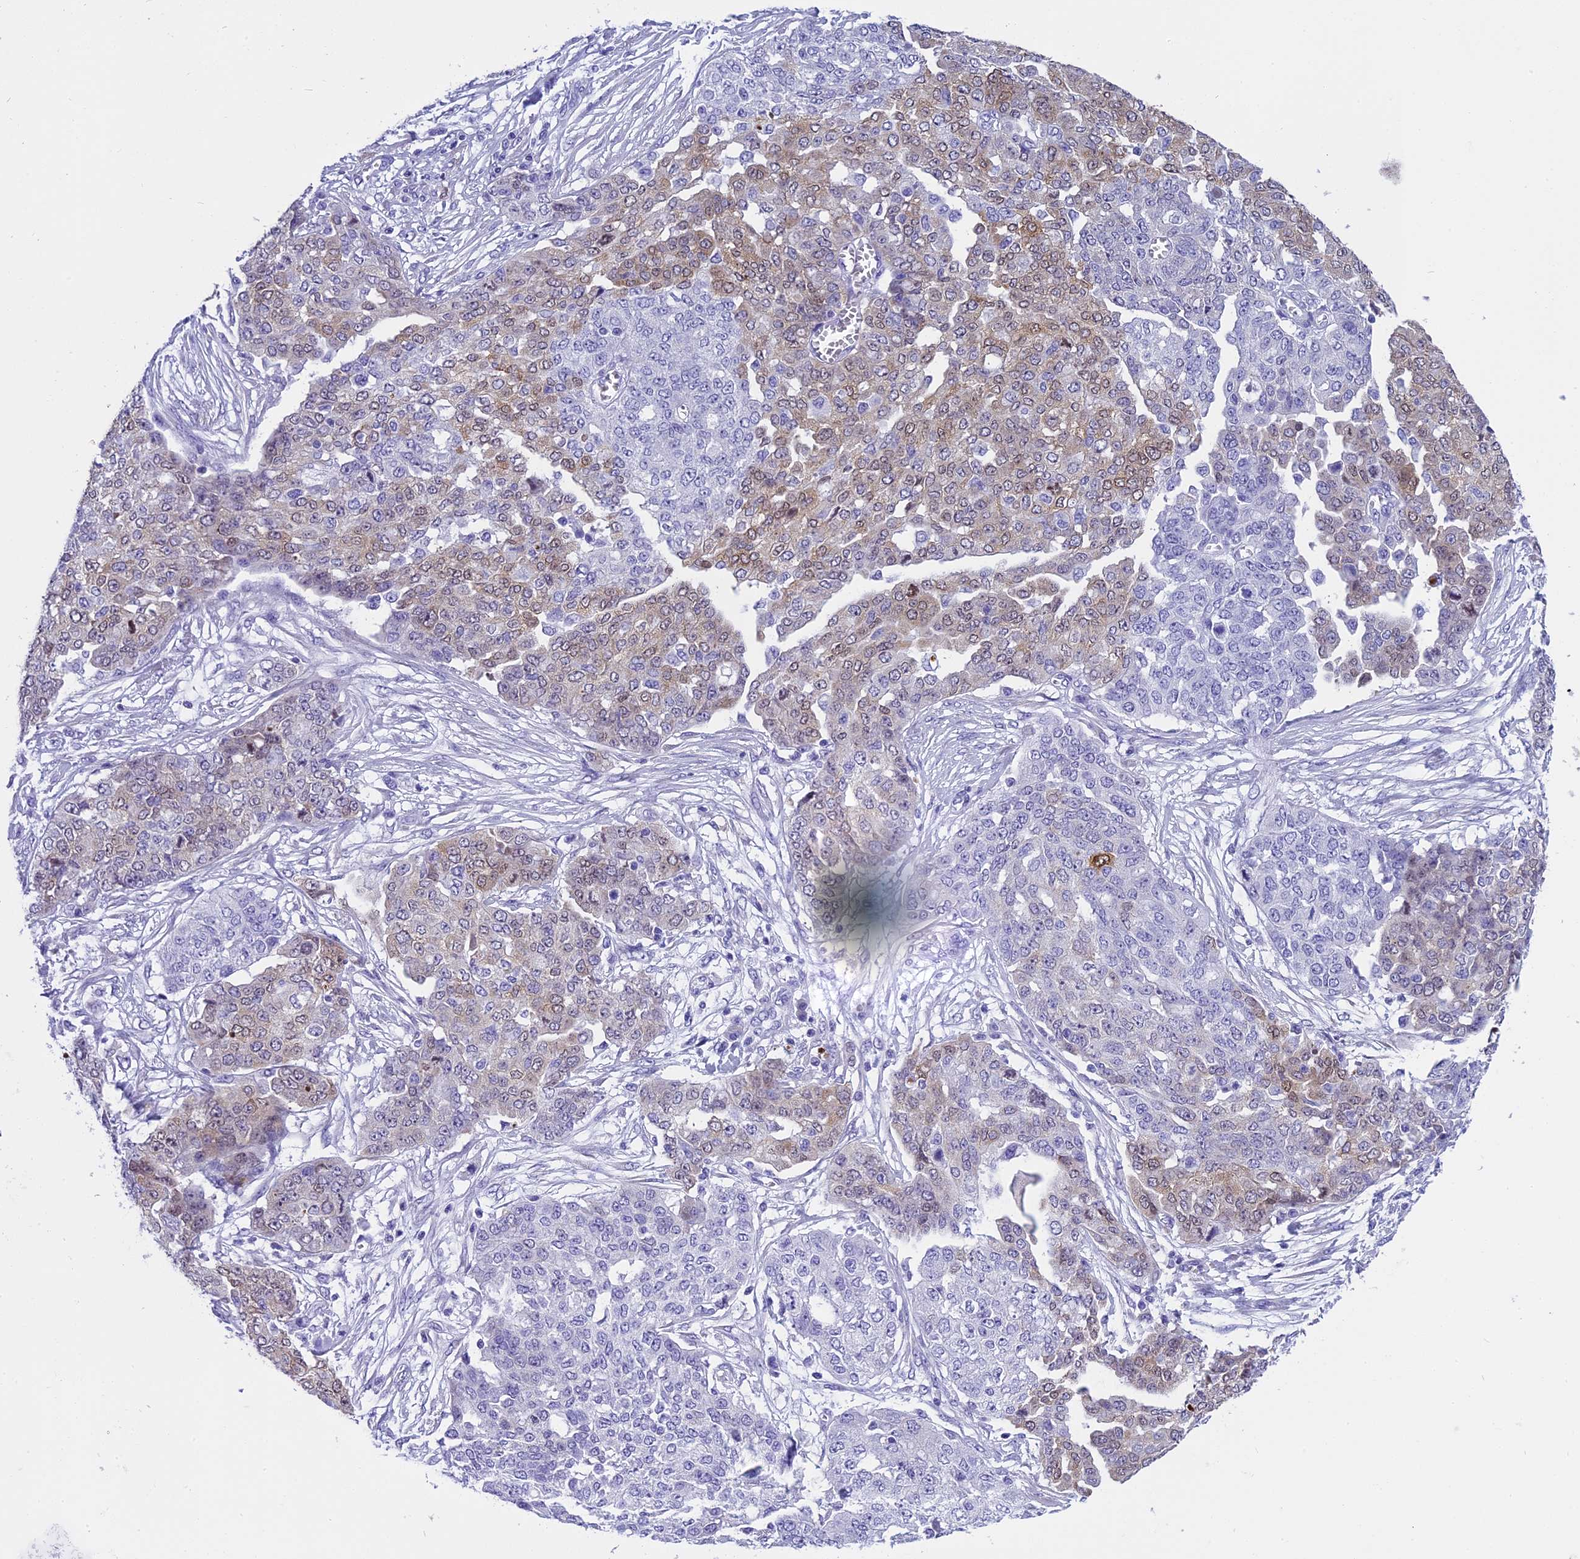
{"staining": {"intensity": "weak", "quantity": "25%-75%", "location": "cytoplasmic/membranous,nuclear"}, "tissue": "ovarian cancer", "cell_type": "Tumor cells", "image_type": "cancer", "snomed": [{"axis": "morphology", "description": "Cystadenocarcinoma, serous, NOS"}, {"axis": "topography", "description": "Soft tissue"}, {"axis": "topography", "description": "Ovary"}], "caption": "Approximately 25%-75% of tumor cells in human serous cystadenocarcinoma (ovarian) demonstrate weak cytoplasmic/membranous and nuclear protein expression as visualized by brown immunohistochemical staining.", "gene": "KCTD14", "patient": {"sex": "female", "age": 57}}